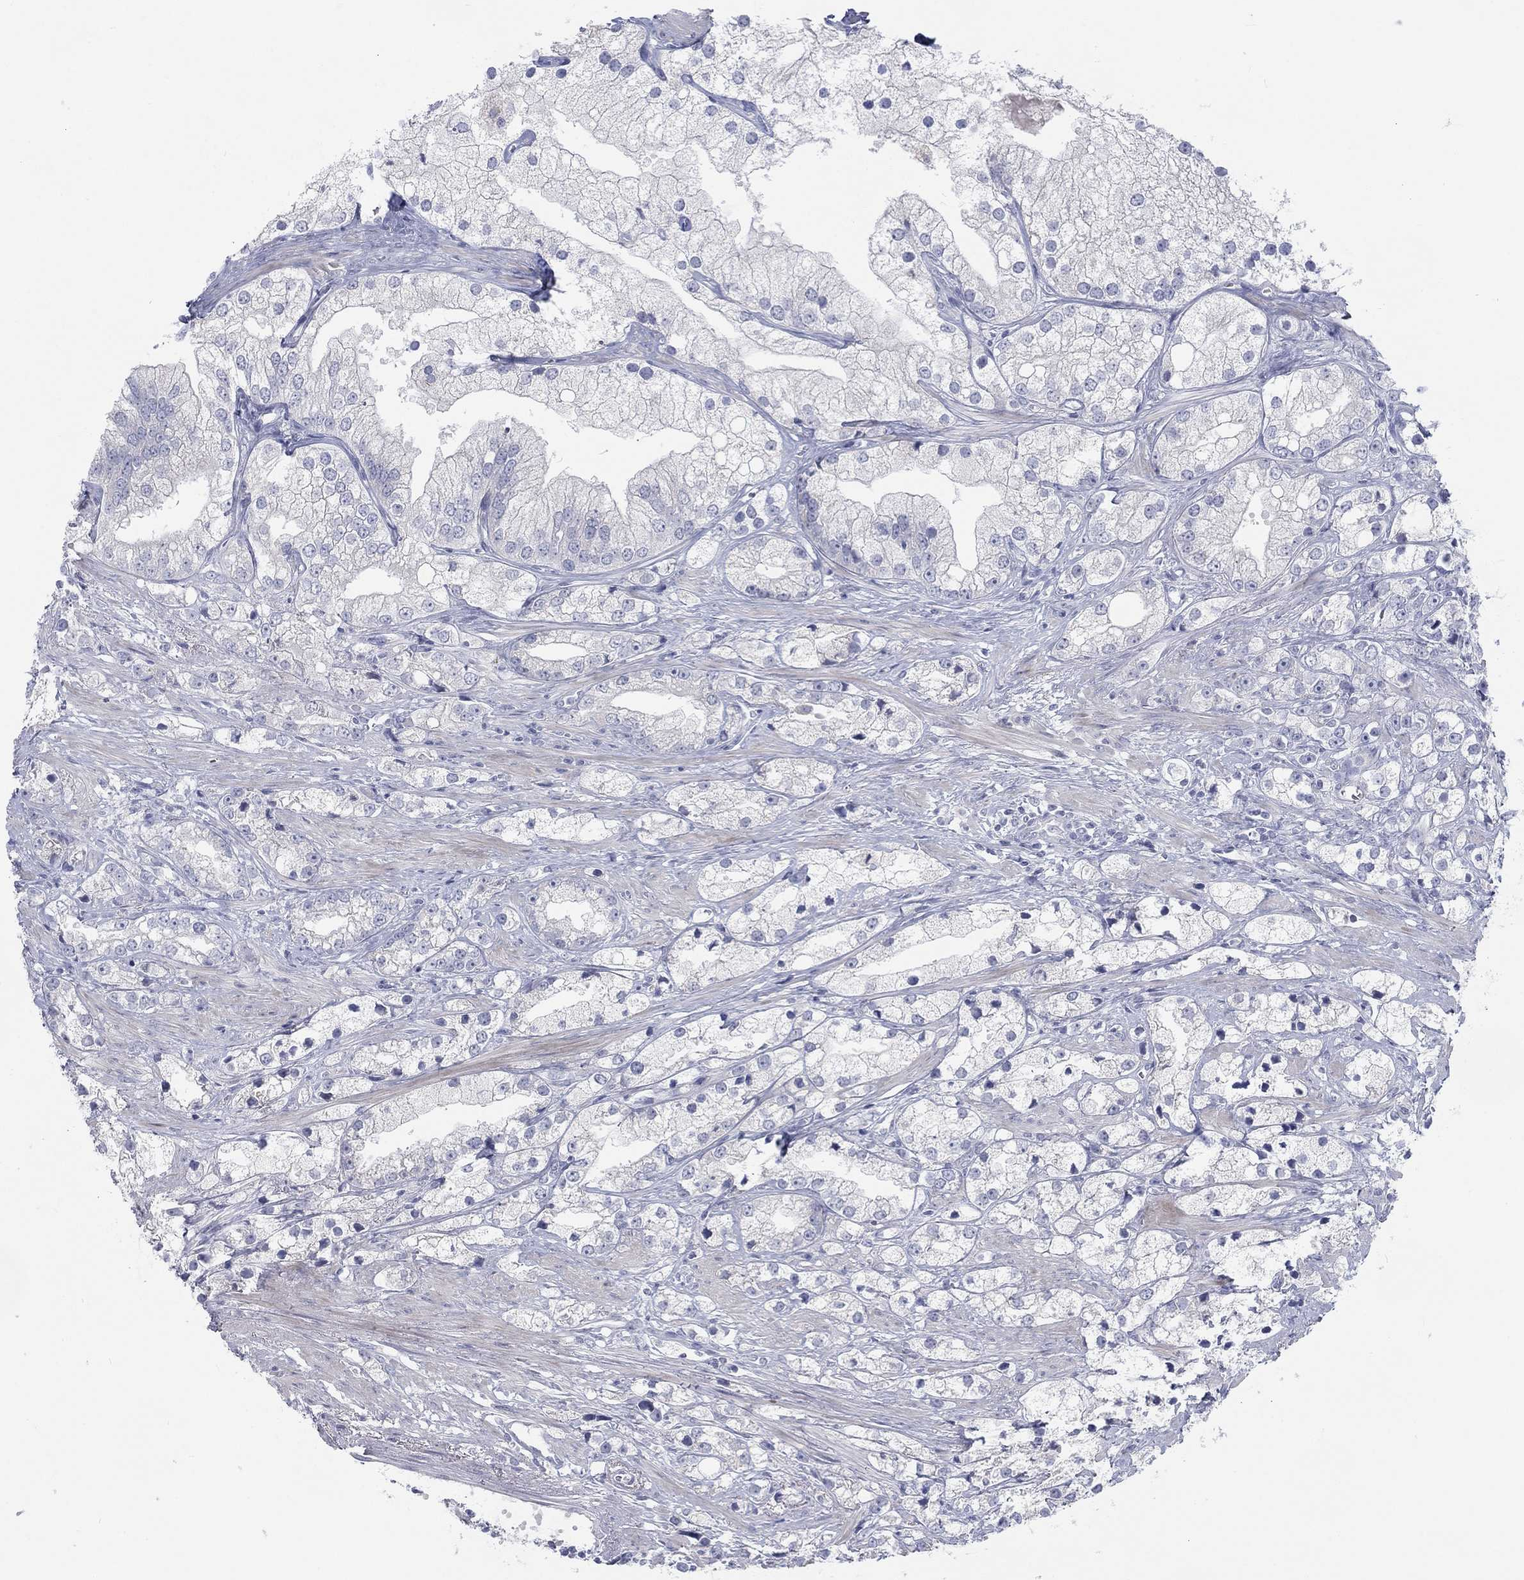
{"staining": {"intensity": "negative", "quantity": "none", "location": "none"}, "tissue": "prostate cancer", "cell_type": "Tumor cells", "image_type": "cancer", "snomed": [{"axis": "morphology", "description": "Adenocarcinoma, NOS"}, {"axis": "topography", "description": "Prostate and seminal vesicle, NOS"}, {"axis": "topography", "description": "Prostate"}], "caption": "Immunohistochemistry micrograph of human prostate adenocarcinoma stained for a protein (brown), which exhibits no staining in tumor cells.", "gene": "CALB1", "patient": {"sex": "male", "age": 79}}